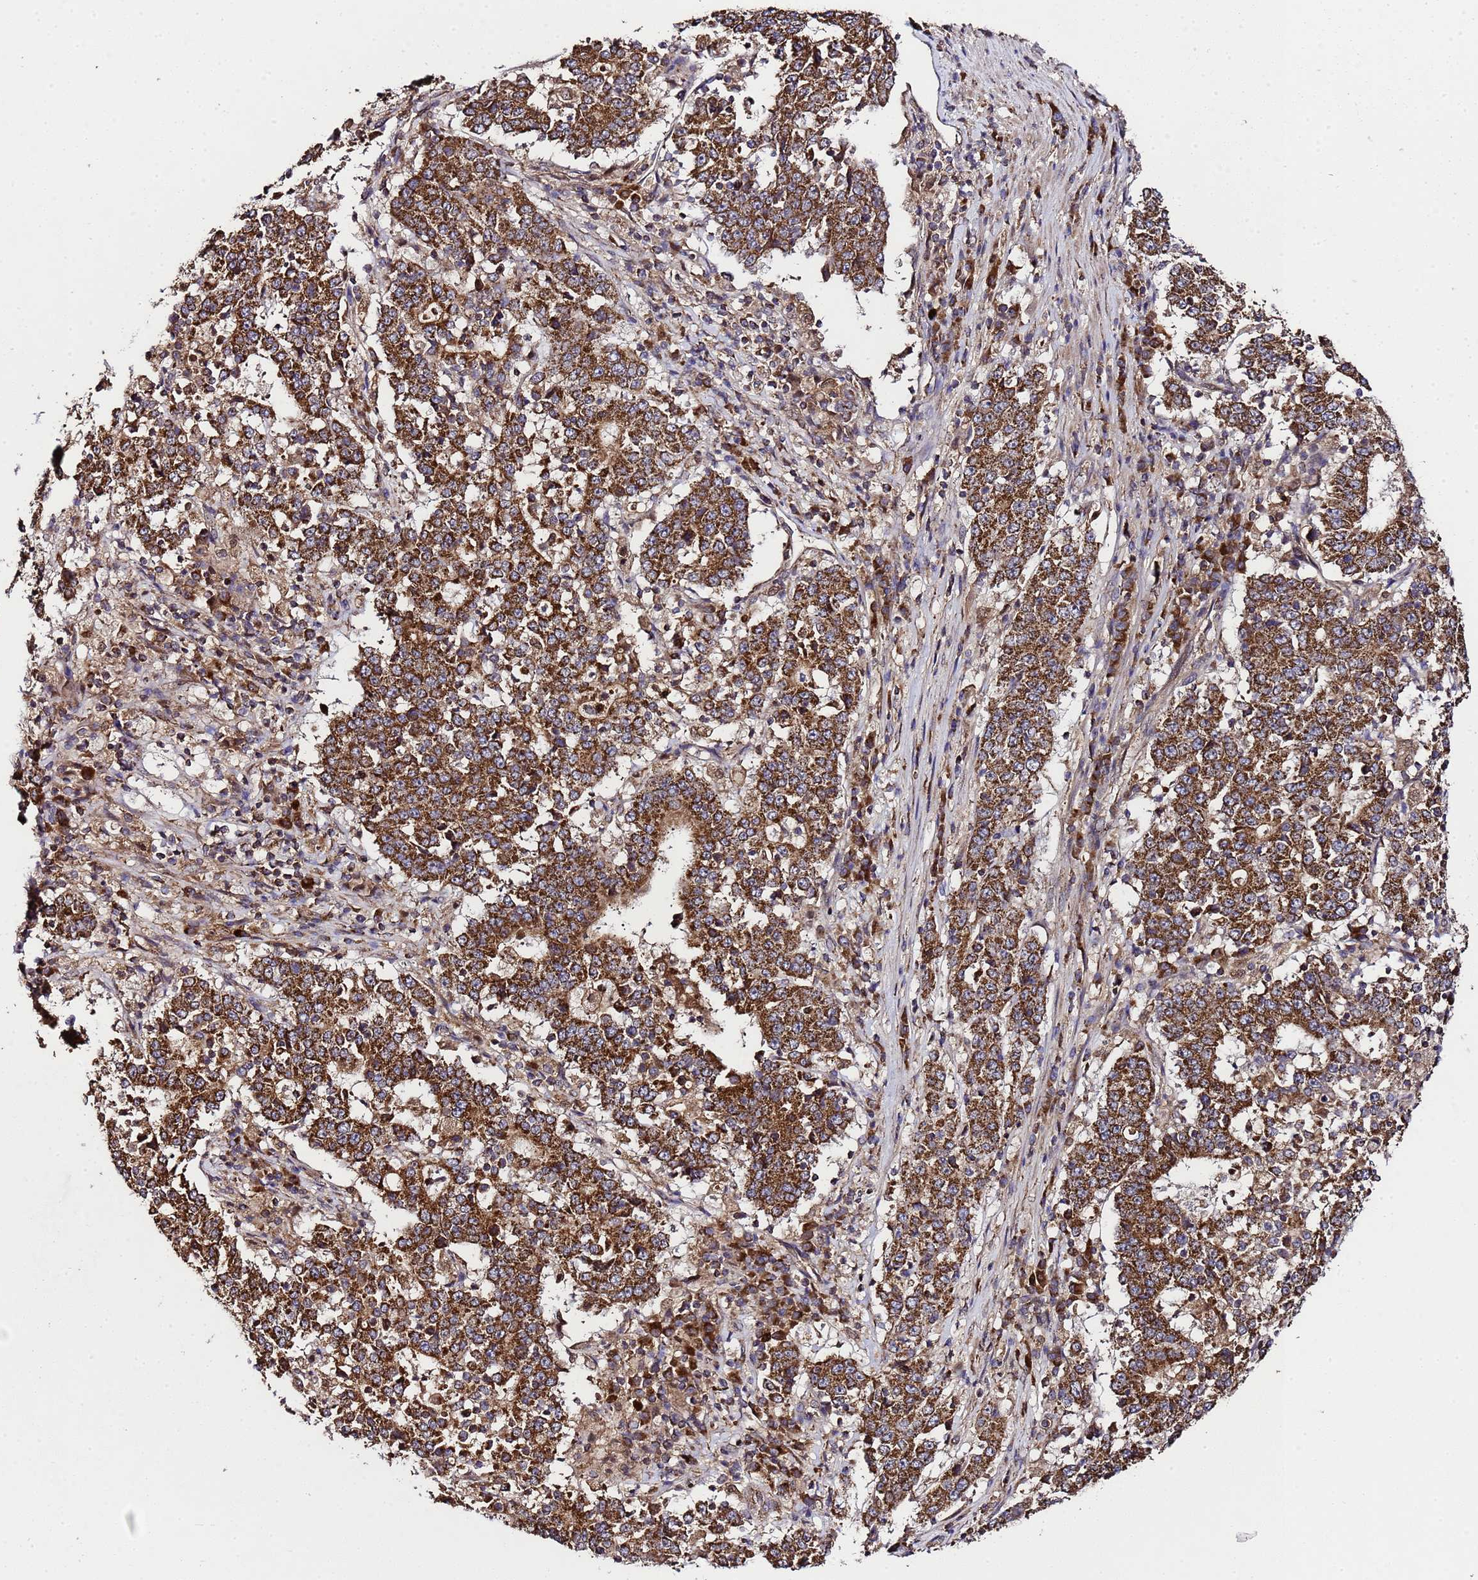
{"staining": {"intensity": "strong", "quantity": ">75%", "location": "cytoplasmic/membranous"}, "tissue": "stomach cancer", "cell_type": "Tumor cells", "image_type": "cancer", "snomed": [{"axis": "morphology", "description": "Adenocarcinoma, NOS"}, {"axis": "topography", "description": "Stomach"}], "caption": "Stomach cancer stained for a protein (brown) shows strong cytoplasmic/membranous positive positivity in about >75% of tumor cells.", "gene": "HSPBAP1", "patient": {"sex": "male", "age": 59}}